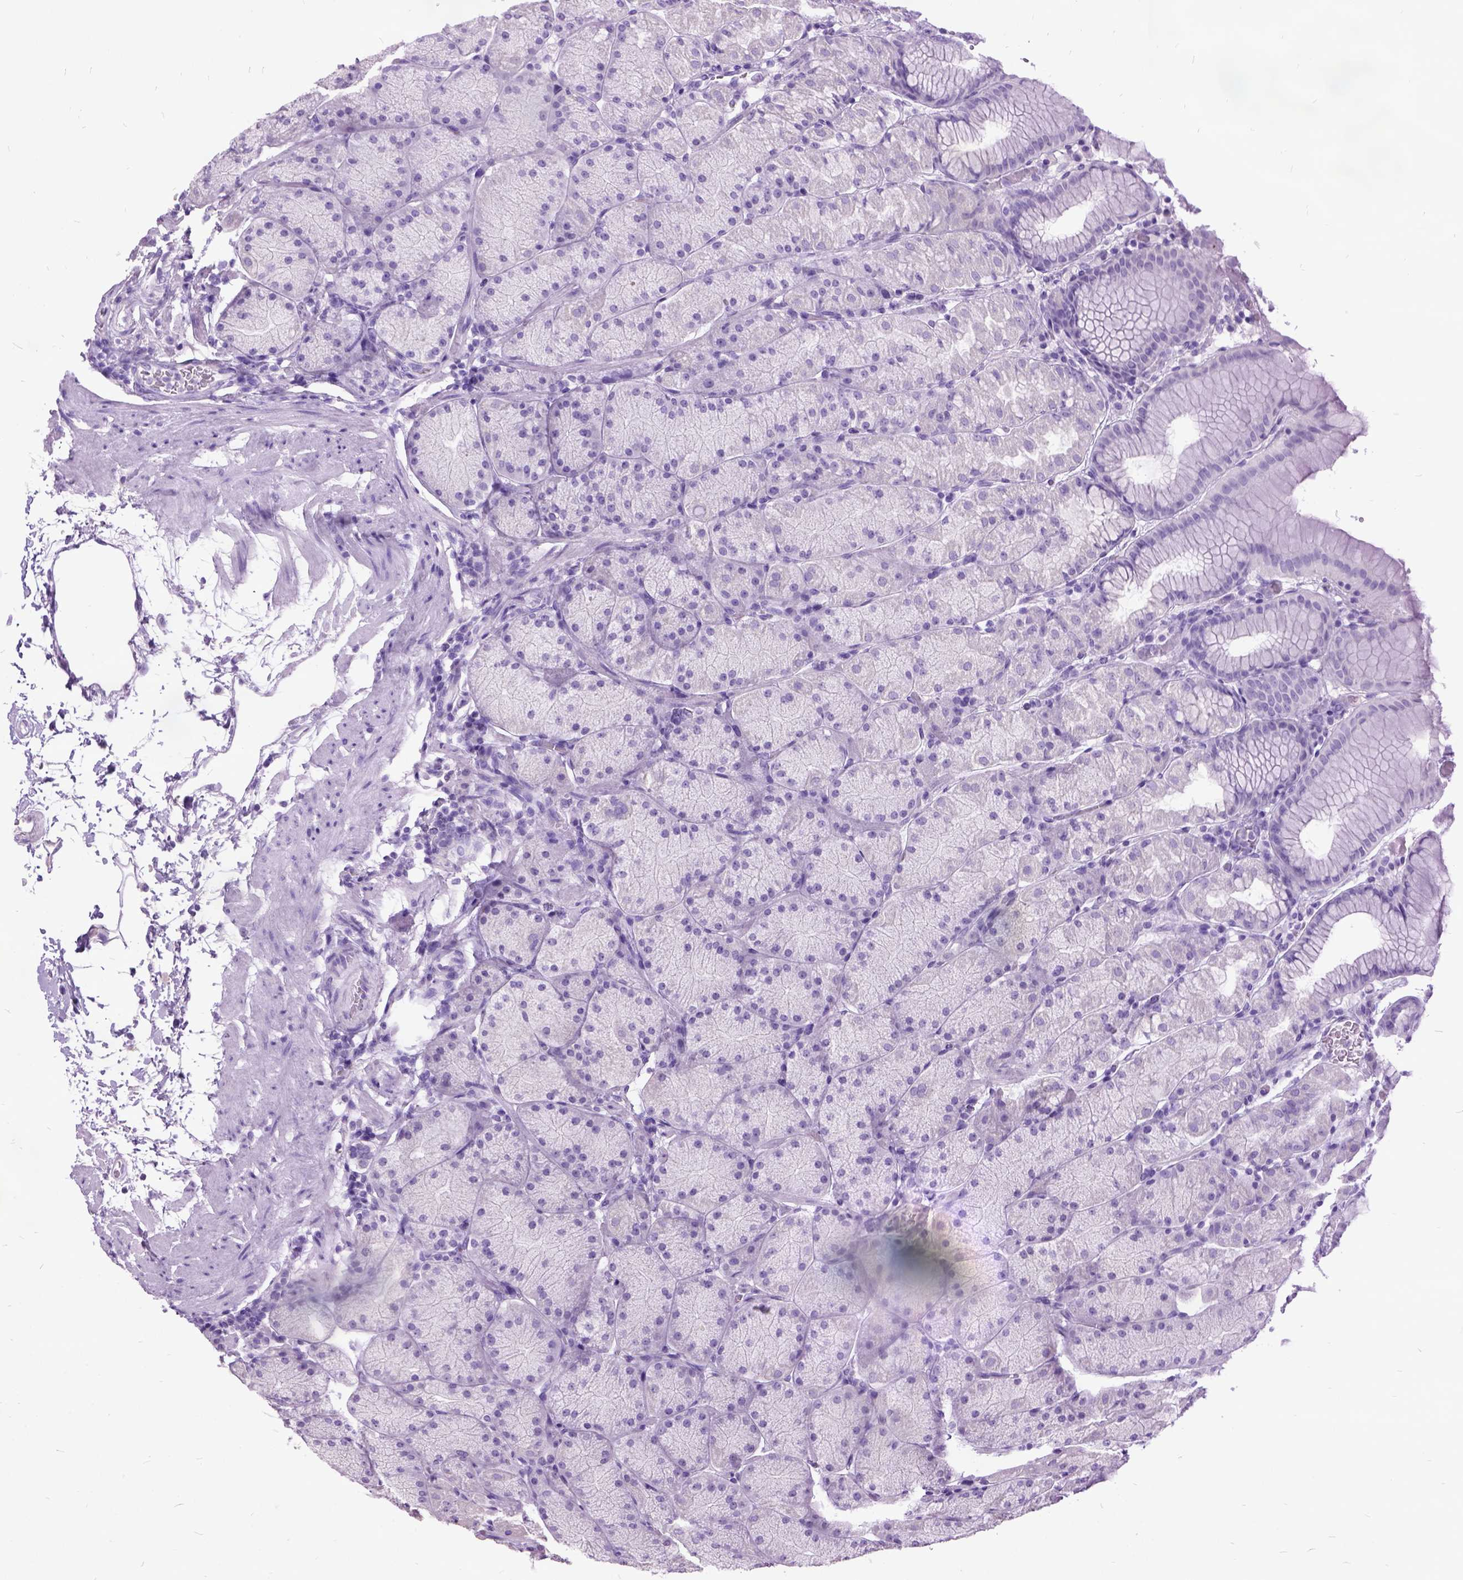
{"staining": {"intensity": "negative", "quantity": "none", "location": "none"}, "tissue": "stomach", "cell_type": "Glandular cells", "image_type": "normal", "snomed": [{"axis": "morphology", "description": "Normal tissue, NOS"}, {"axis": "topography", "description": "Stomach, upper"}, {"axis": "topography", "description": "Stomach"}], "caption": "Immunohistochemistry photomicrograph of unremarkable human stomach stained for a protein (brown), which demonstrates no staining in glandular cells.", "gene": "MME", "patient": {"sex": "male", "age": 76}}